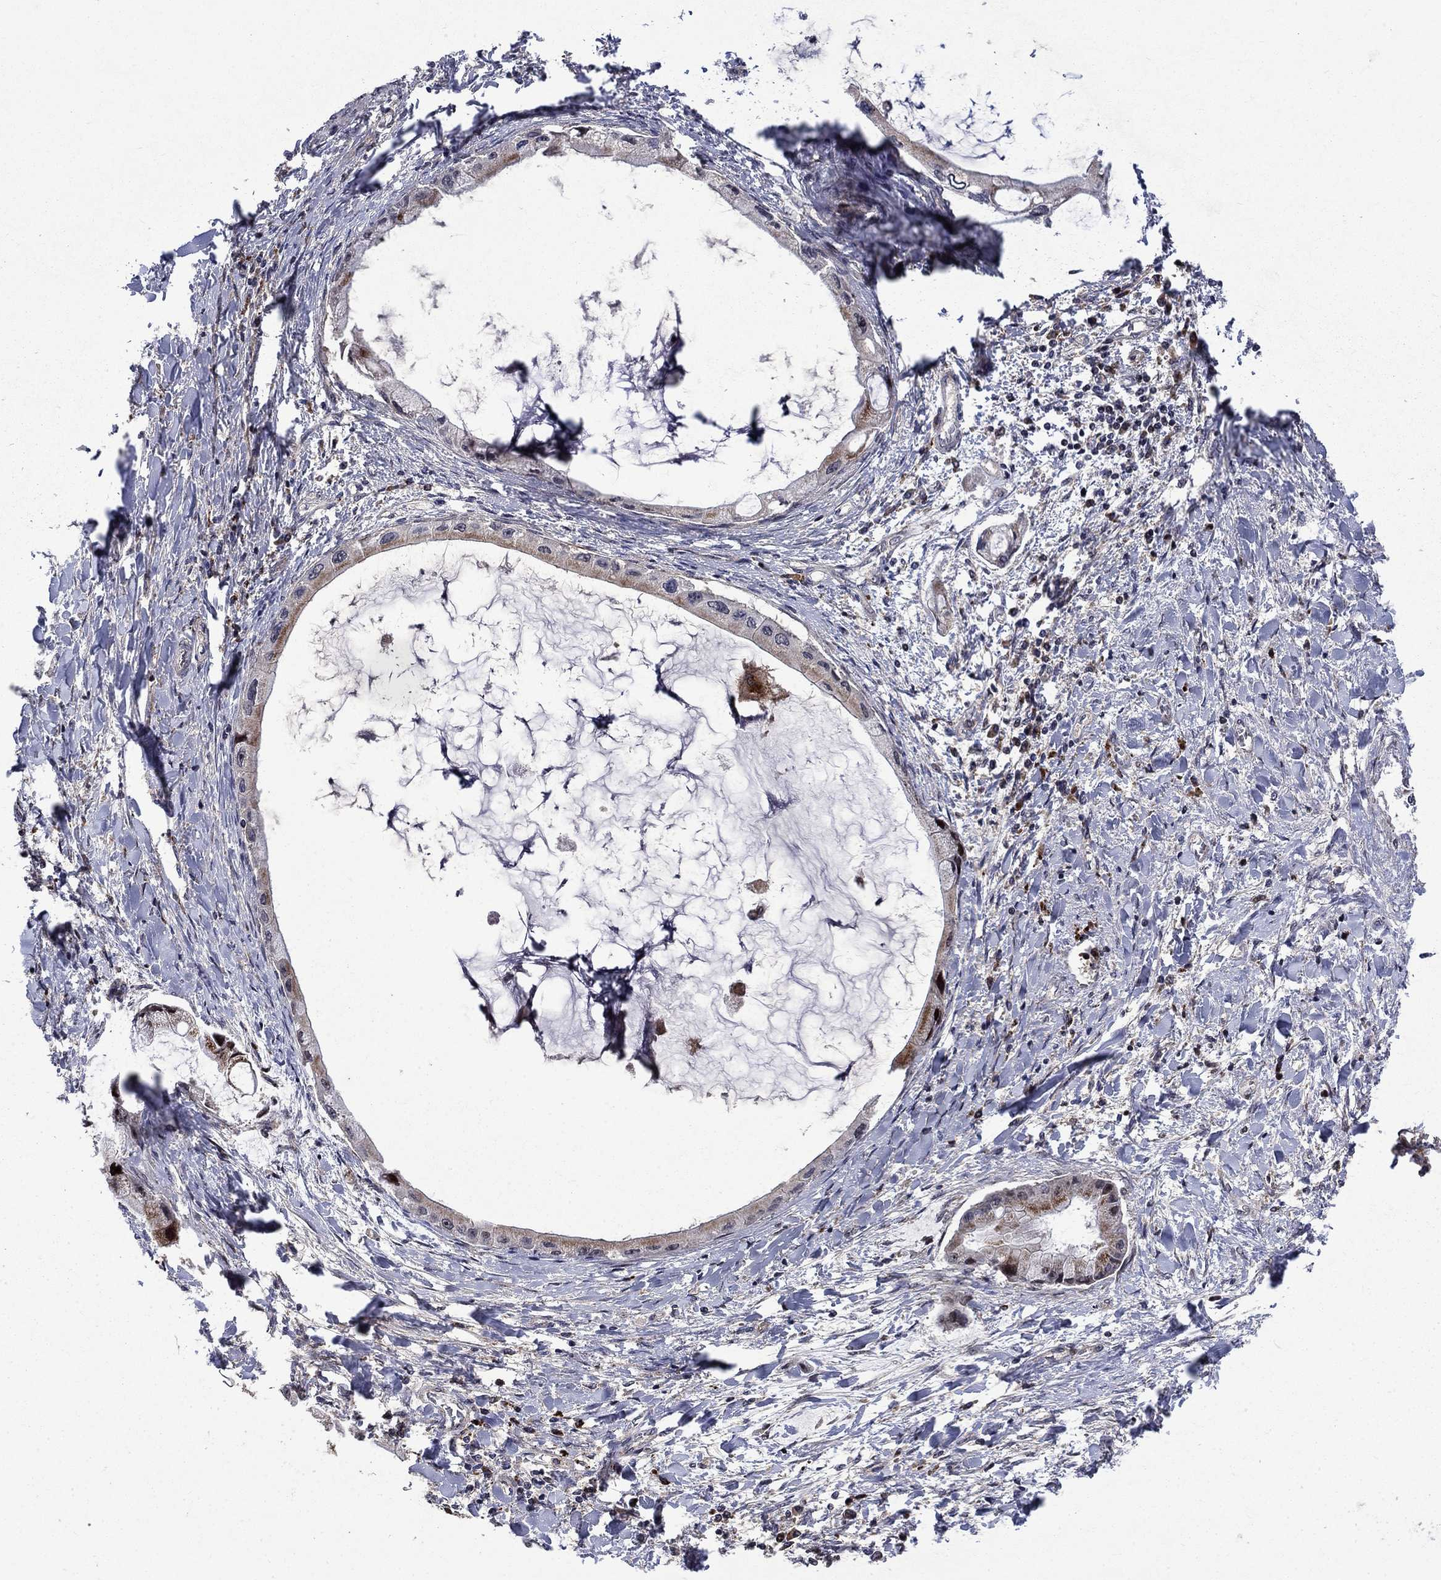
{"staining": {"intensity": "strong", "quantity": "25%-75%", "location": "cytoplasmic/membranous"}, "tissue": "liver cancer", "cell_type": "Tumor cells", "image_type": "cancer", "snomed": [{"axis": "morphology", "description": "Cholangiocarcinoma"}, {"axis": "topography", "description": "Liver"}], "caption": "Protein expression analysis of liver cancer (cholangiocarcinoma) reveals strong cytoplasmic/membranous positivity in about 25%-75% of tumor cells. (DAB IHC, brown staining for protein, blue staining for nuclei).", "gene": "AGTPBP1", "patient": {"sex": "male", "age": 50}}